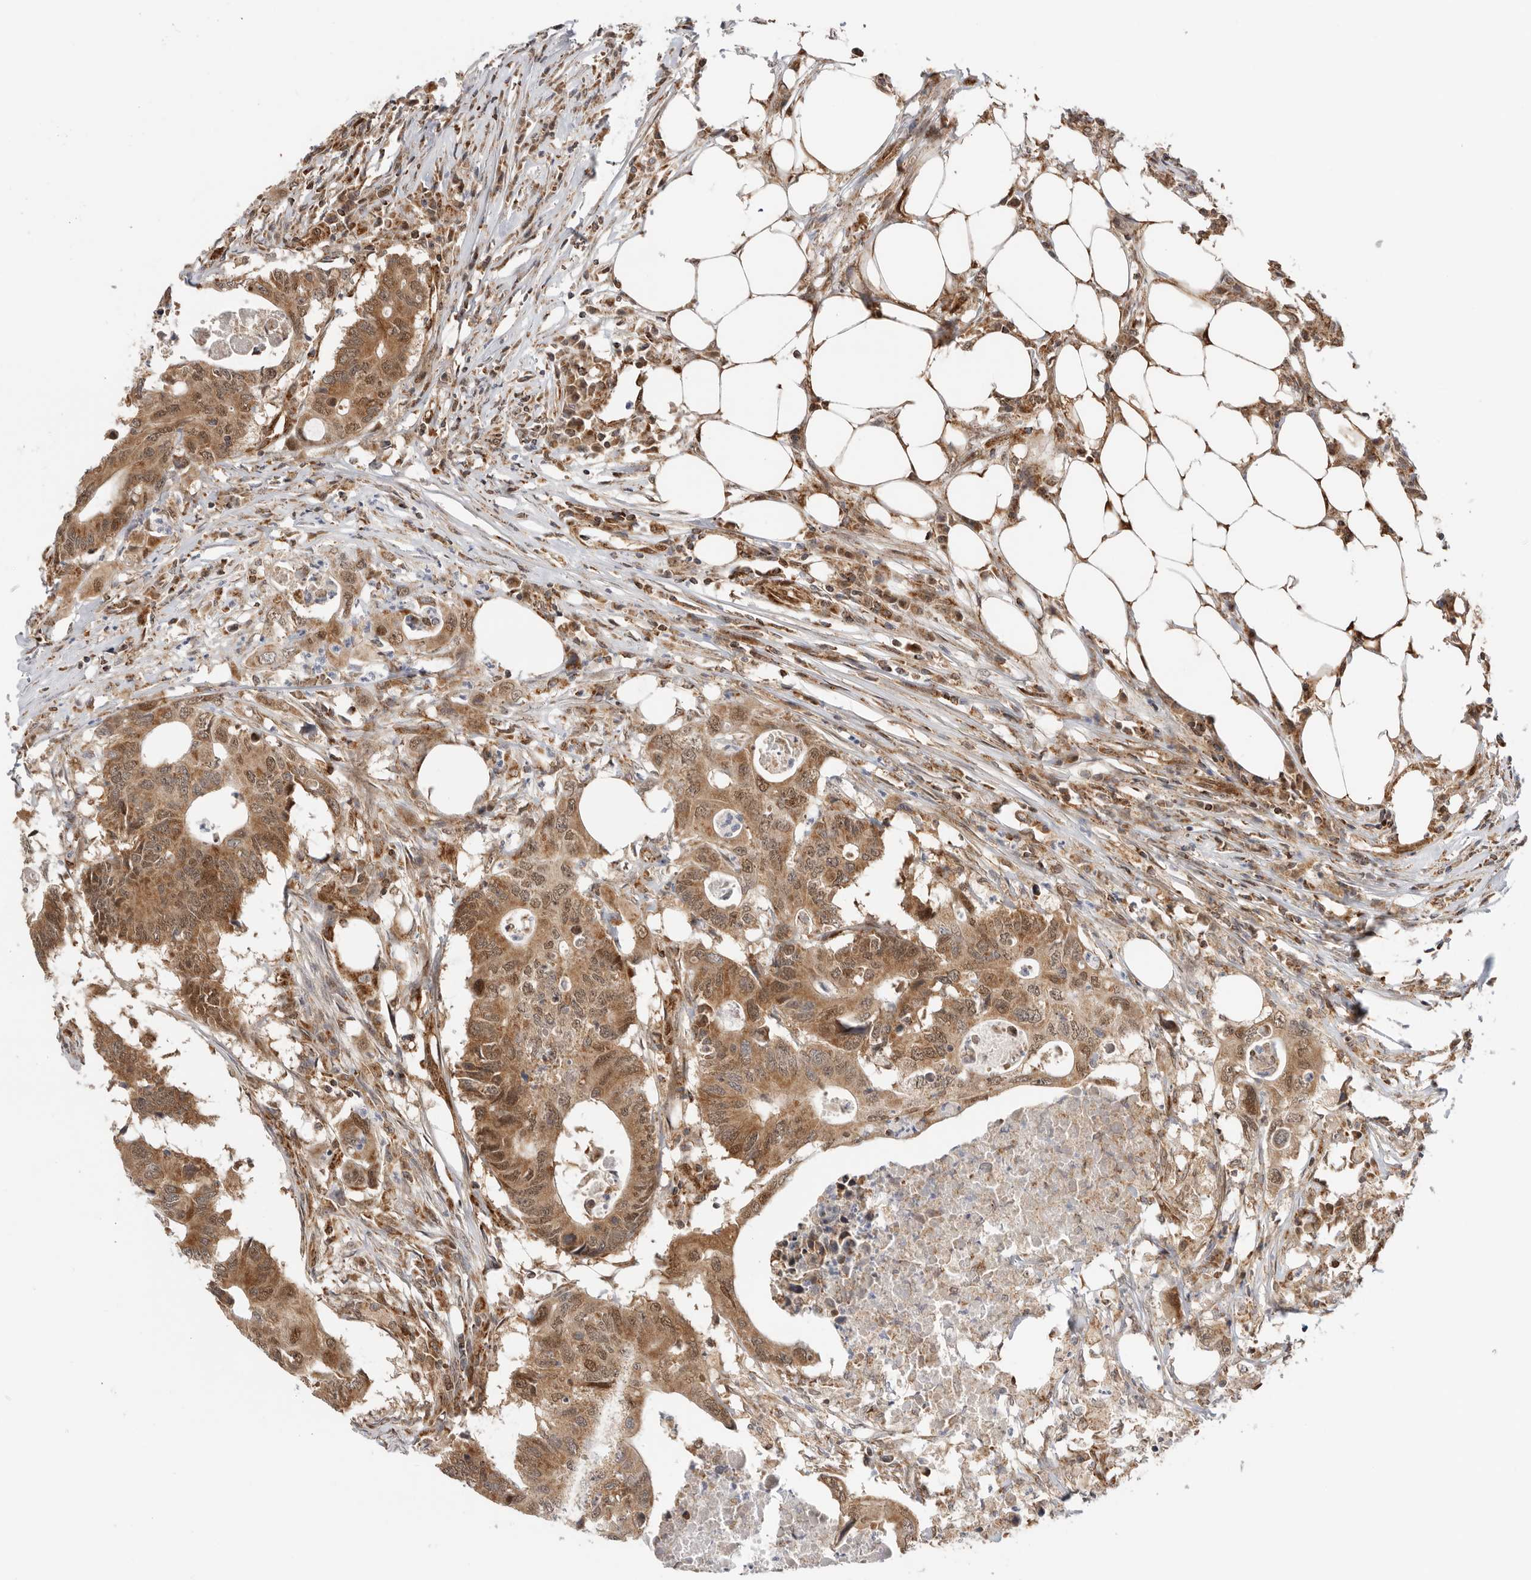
{"staining": {"intensity": "moderate", "quantity": ">75%", "location": "cytoplasmic/membranous,nuclear"}, "tissue": "colorectal cancer", "cell_type": "Tumor cells", "image_type": "cancer", "snomed": [{"axis": "morphology", "description": "Adenocarcinoma, NOS"}, {"axis": "topography", "description": "Colon"}], "caption": "Brown immunohistochemical staining in colorectal cancer displays moderate cytoplasmic/membranous and nuclear expression in approximately >75% of tumor cells.", "gene": "DCAF8", "patient": {"sex": "male", "age": 71}}